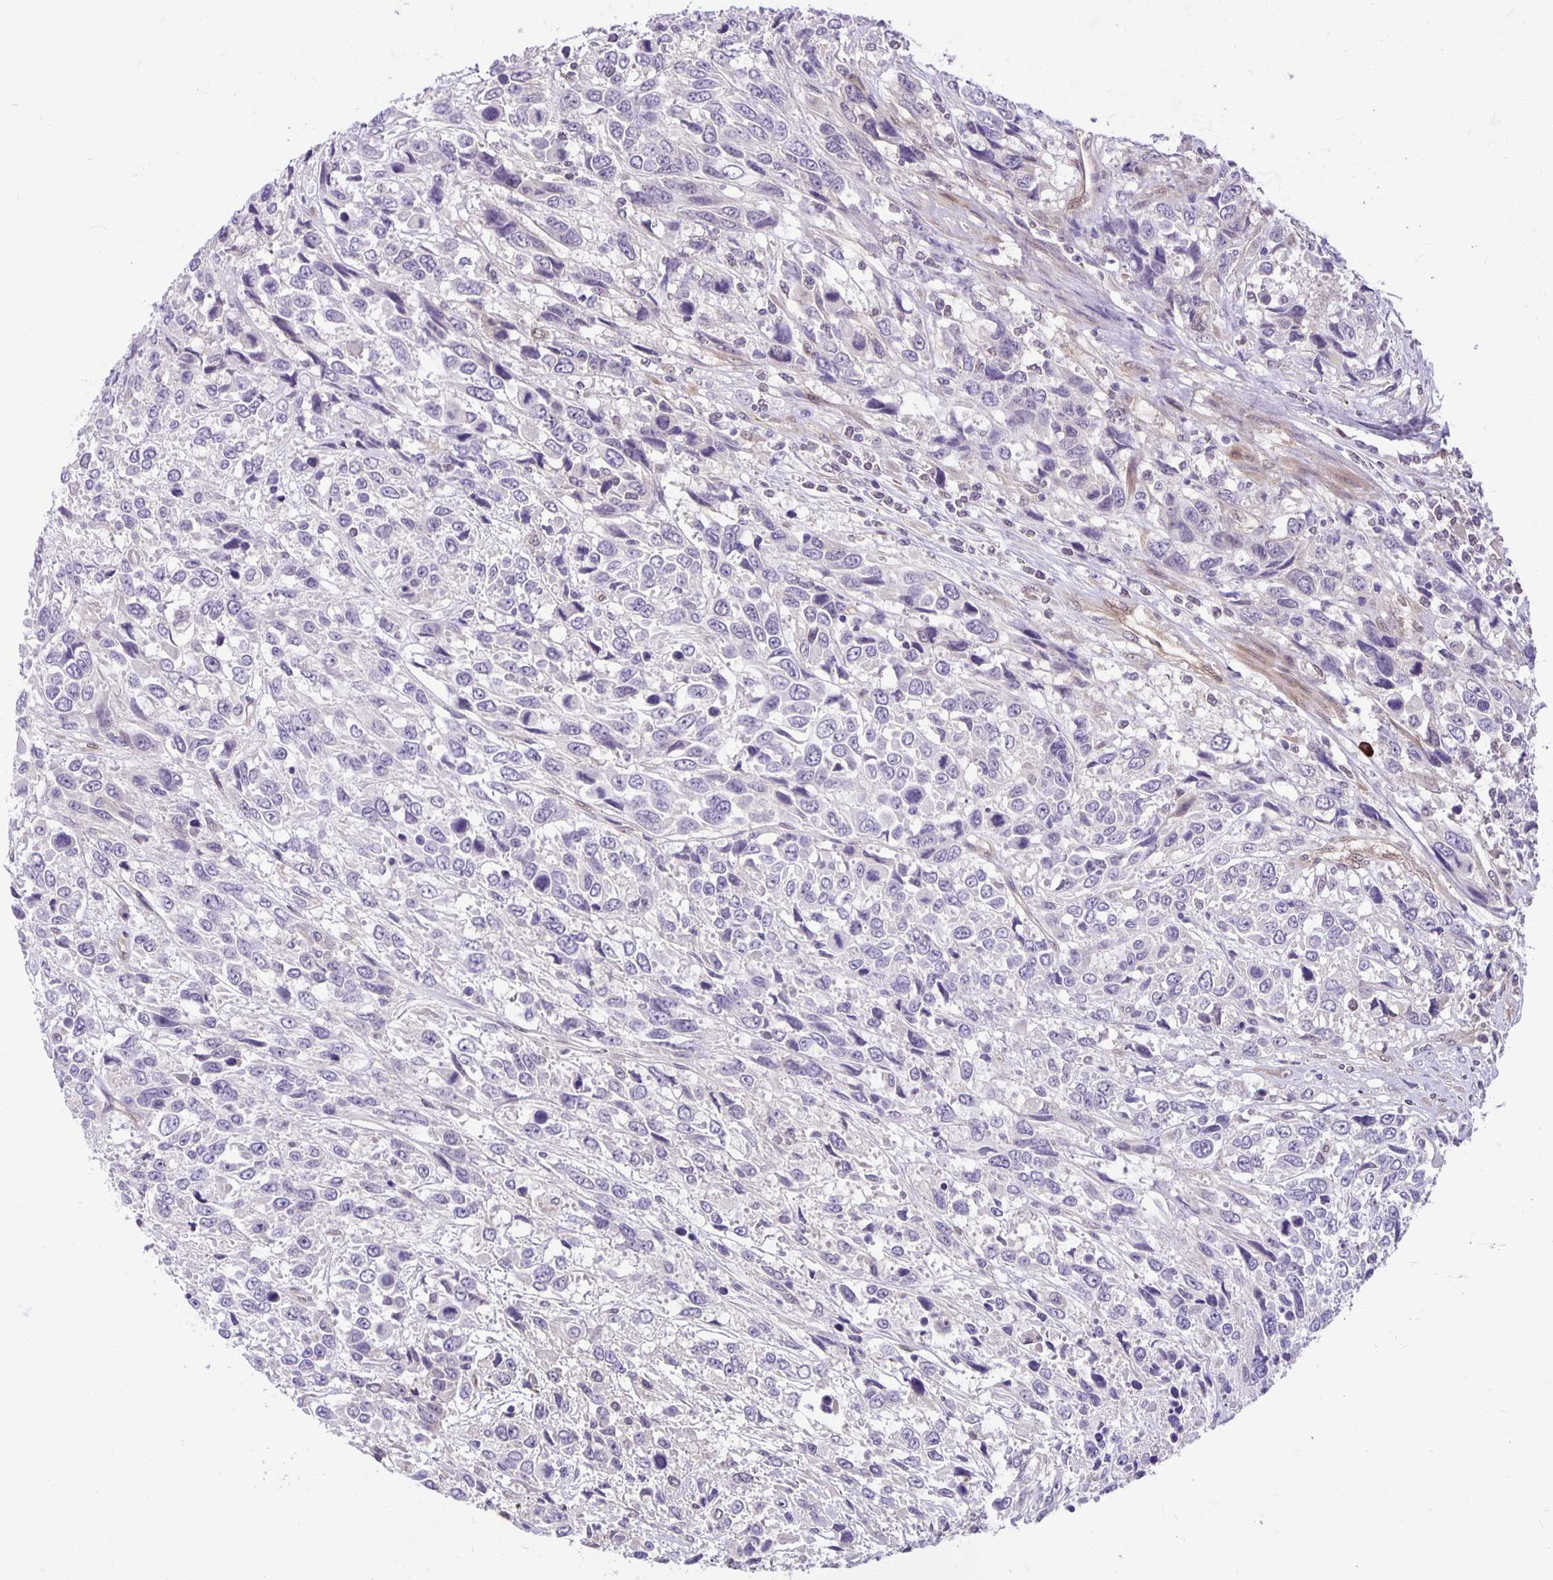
{"staining": {"intensity": "negative", "quantity": "none", "location": "none"}, "tissue": "urothelial cancer", "cell_type": "Tumor cells", "image_type": "cancer", "snomed": [{"axis": "morphology", "description": "Urothelial carcinoma, High grade"}, {"axis": "topography", "description": "Urinary bladder"}], "caption": "This photomicrograph is of urothelial cancer stained with IHC to label a protein in brown with the nuclei are counter-stained blue. There is no expression in tumor cells.", "gene": "TAX1BP3", "patient": {"sex": "female", "age": 70}}